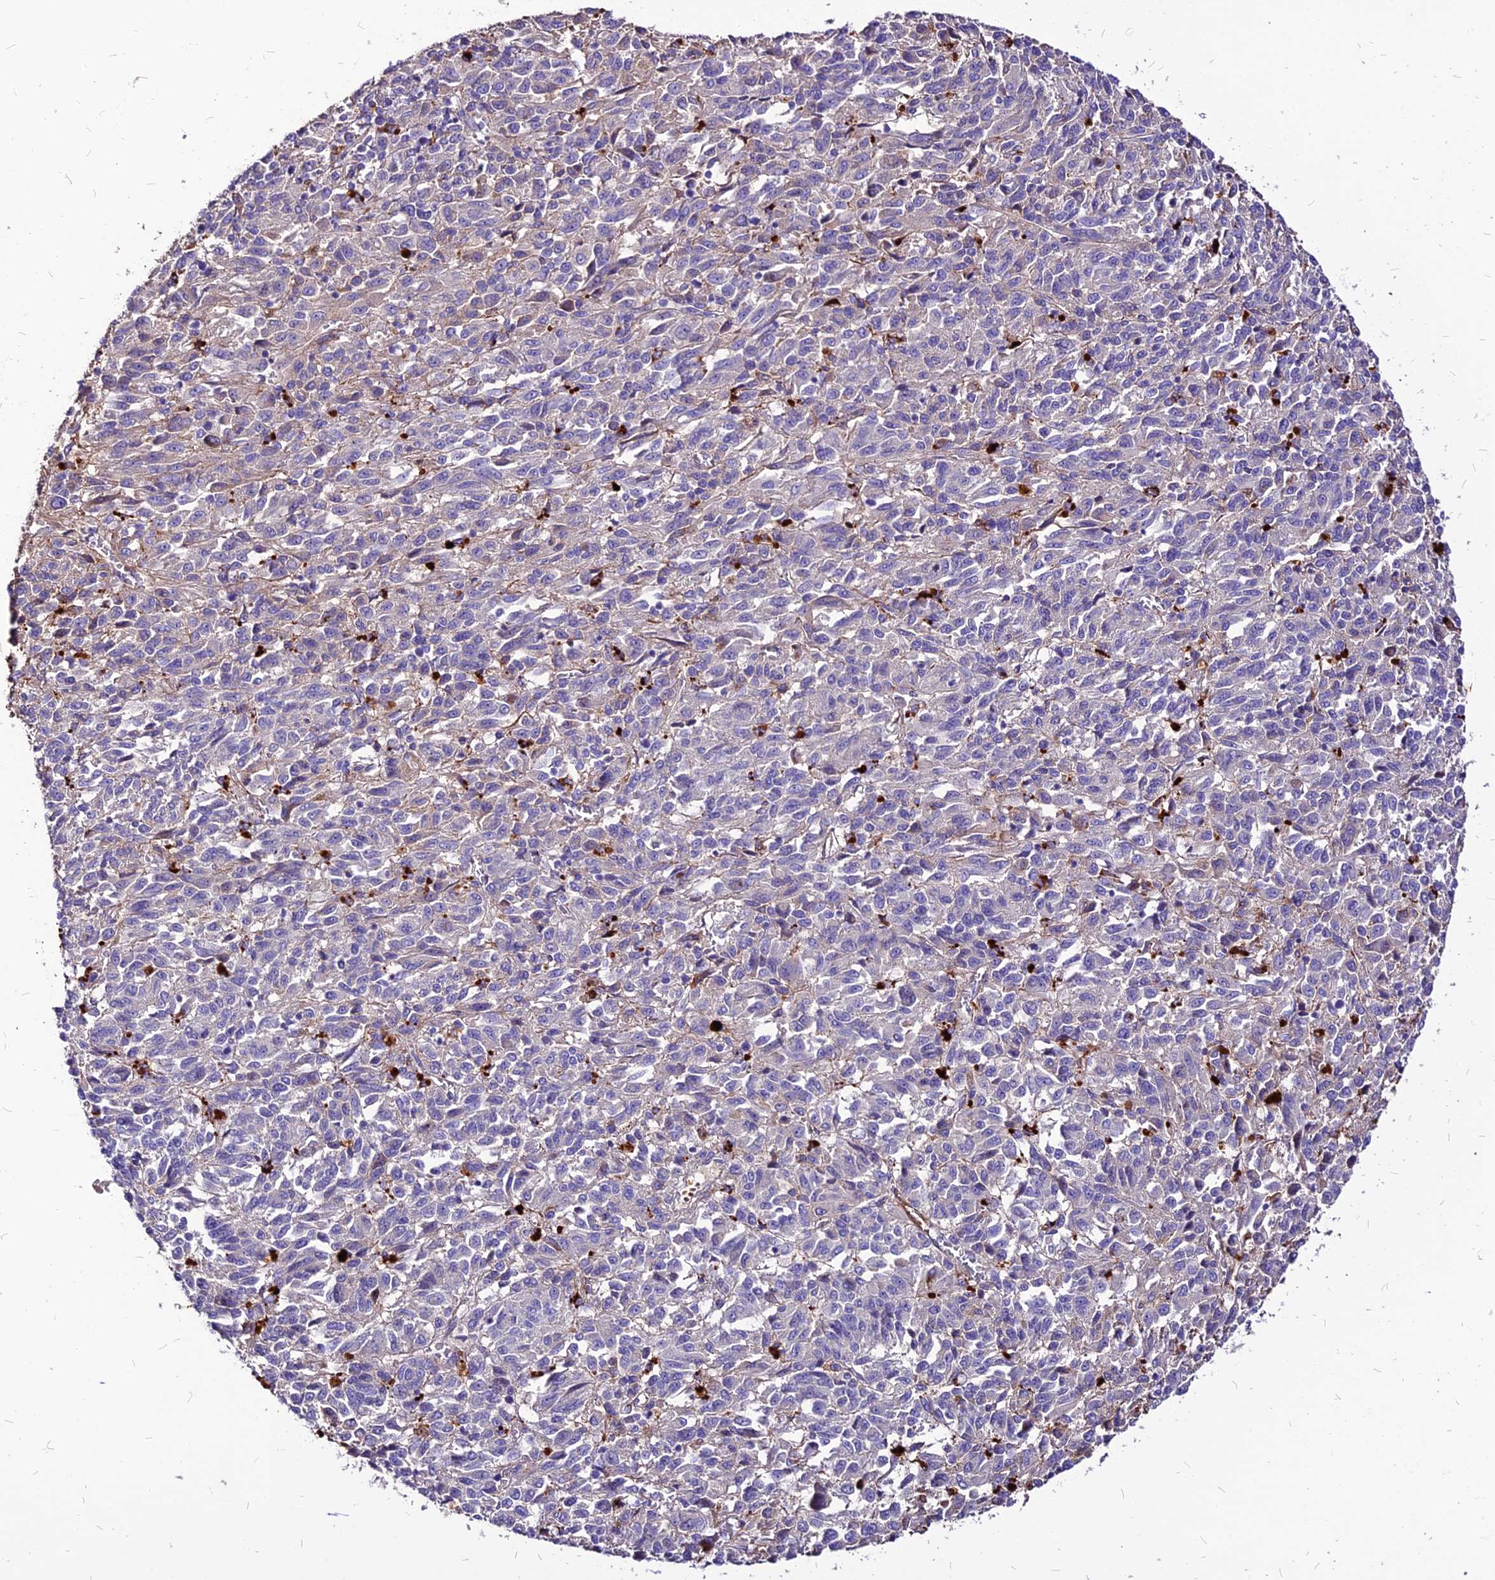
{"staining": {"intensity": "negative", "quantity": "none", "location": "none"}, "tissue": "melanoma", "cell_type": "Tumor cells", "image_type": "cancer", "snomed": [{"axis": "morphology", "description": "Malignant melanoma, Metastatic site"}, {"axis": "topography", "description": "Lung"}], "caption": "Immunohistochemistry image of human melanoma stained for a protein (brown), which exhibits no expression in tumor cells.", "gene": "RIMOC1", "patient": {"sex": "male", "age": 64}}